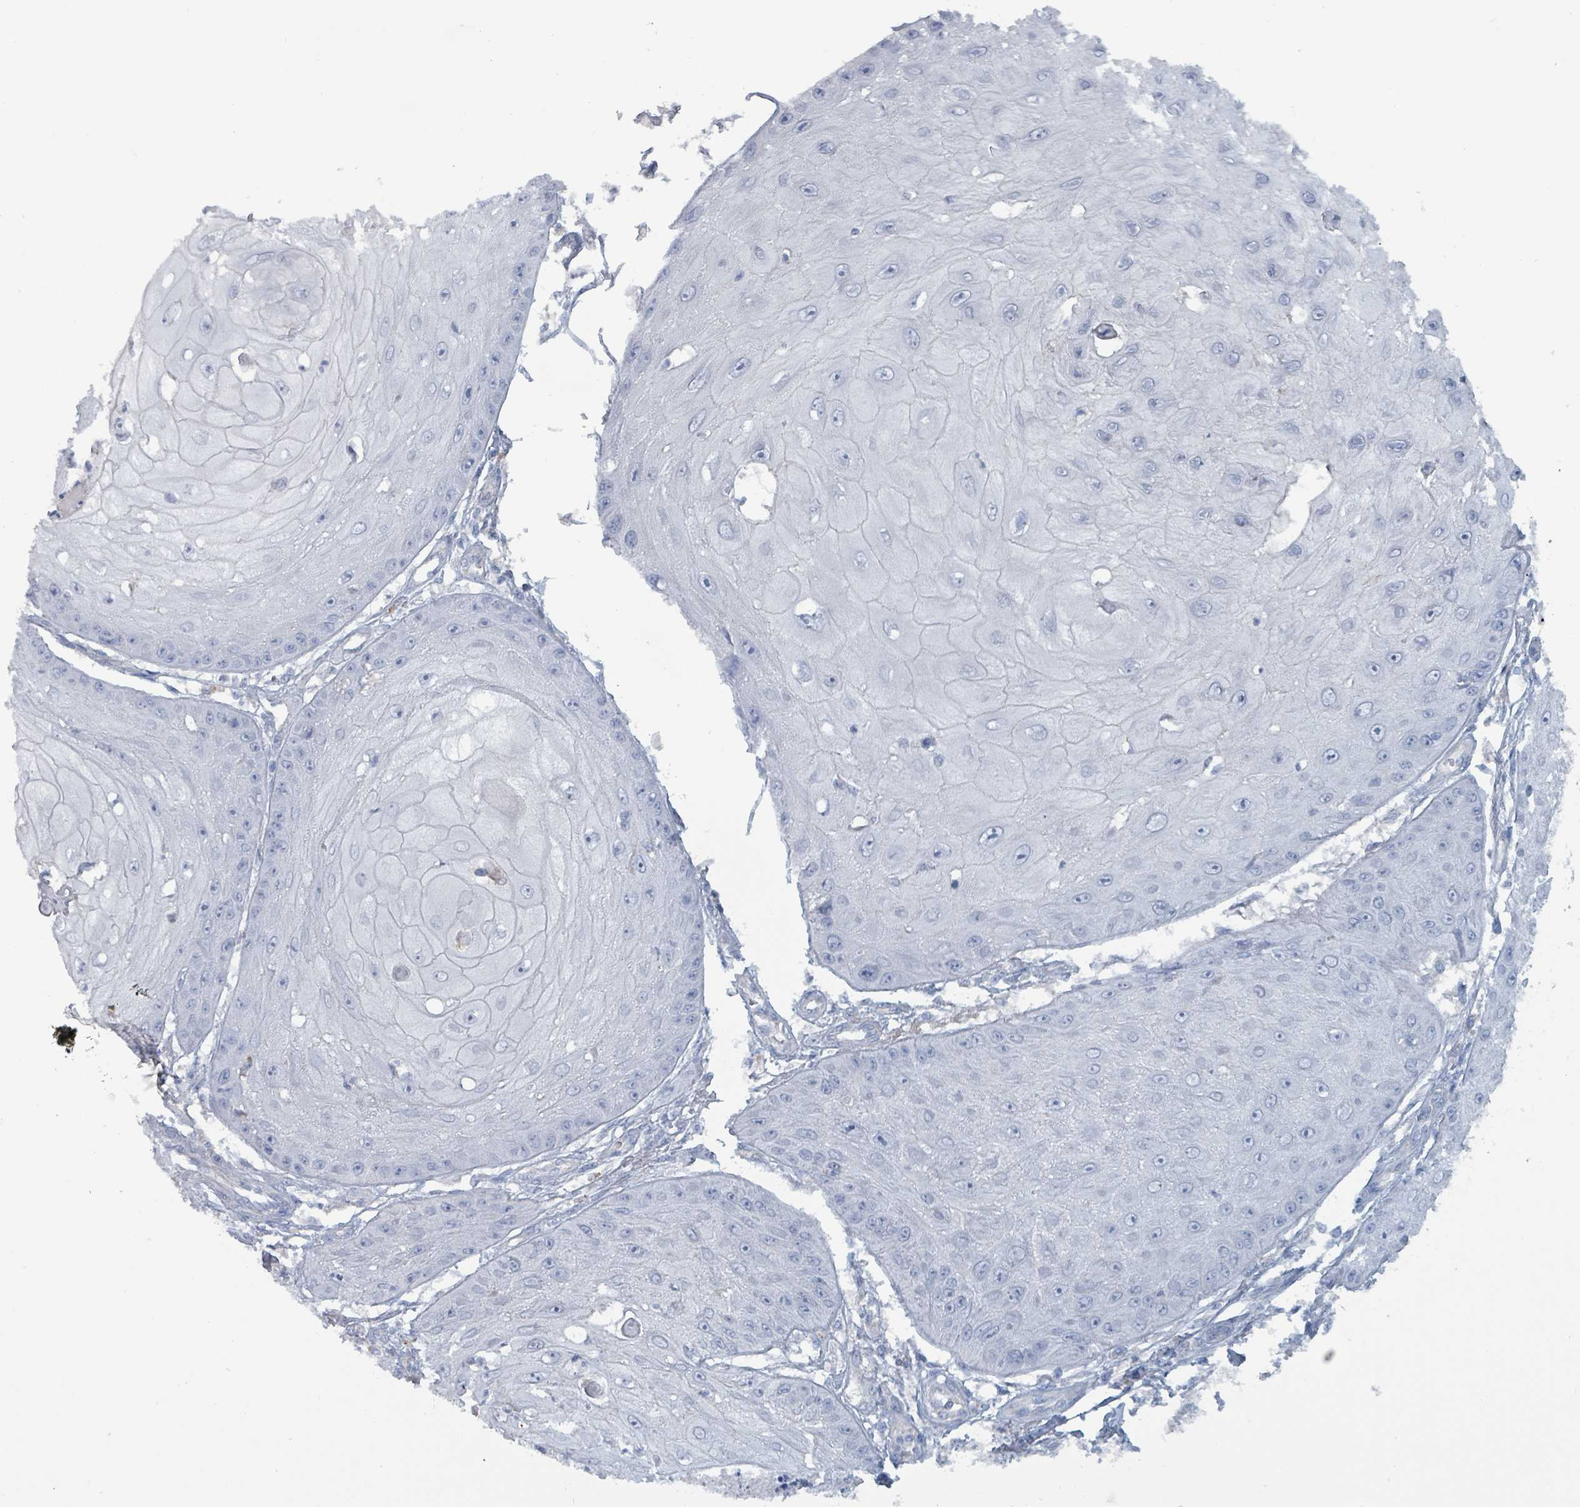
{"staining": {"intensity": "negative", "quantity": "none", "location": "none"}, "tissue": "skin cancer", "cell_type": "Tumor cells", "image_type": "cancer", "snomed": [{"axis": "morphology", "description": "Squamous cell carcinoma, NOS"}, {"axis": "topography", "description": "Skin"}], "caption": "High power microscopy histopathology image of an IHC photomicrograph of skin cancer (squamous cell carcinoma), revealing no significant positivity in tumor cells. (IHC, brightfield microscopy, high magnification).", "gene": "TAAR5", "patient": {"sex": "male", "age": 70}}